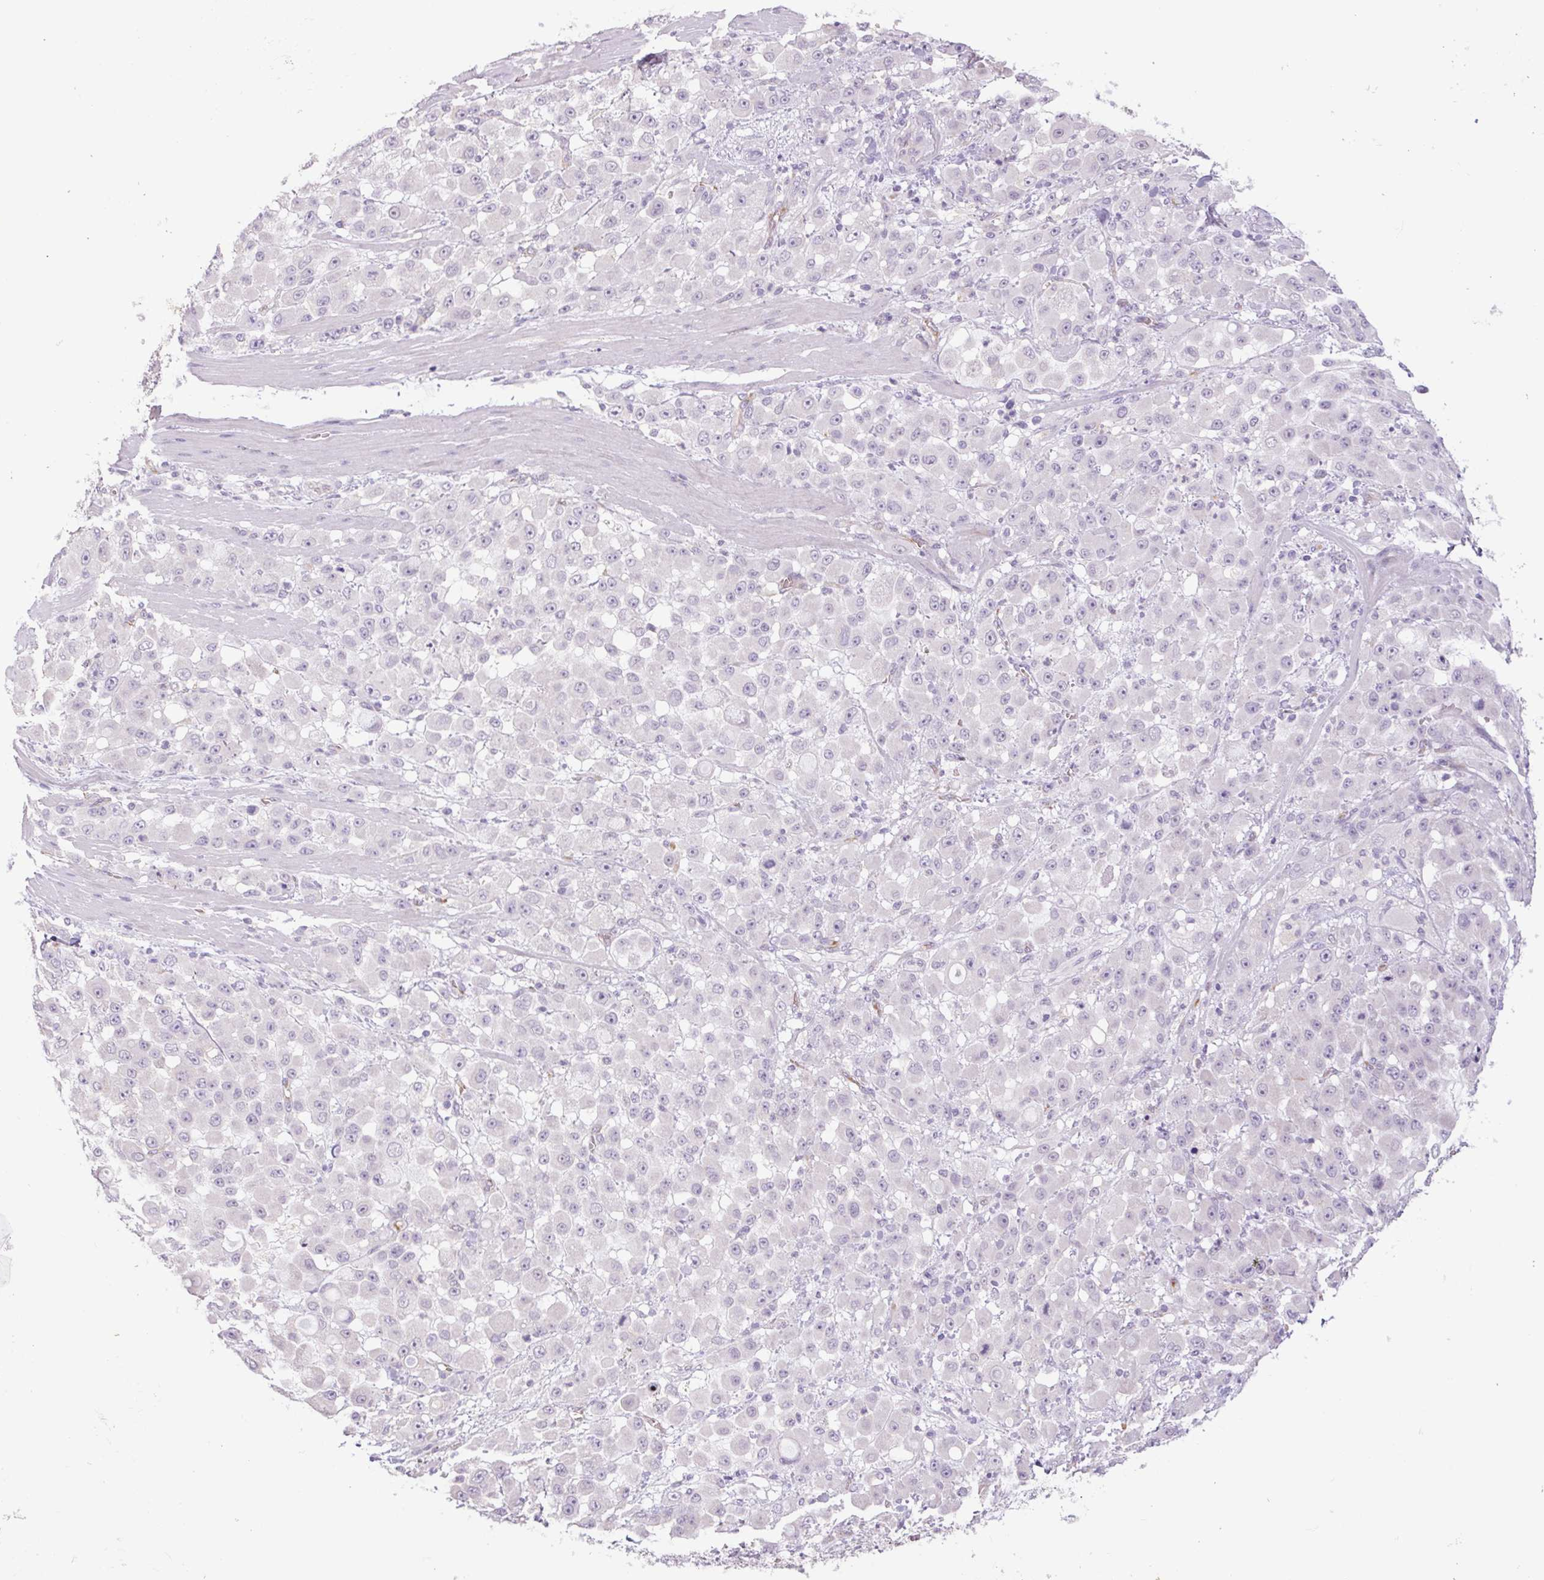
{"staining": {"intensity": "negative", "quantity": "none", "location": "none"}, "tissue": "stomach cancer", "cell_type": "Tumor cells", "image_type": "cancer", "snomed": [{"axis": "morphology", "description": "Adenocarcinoma, NOS"}, {"axis": "topography", "description": "Stomach"}], "caption": "High power microscopy image of an immunohistochemistry micrograph of stomach cancer (adenocarcinoma), revealing no significant positivity in tumor cells.", "gene": "IGFL3", "patient": {"sex": "female", "age": 76}}